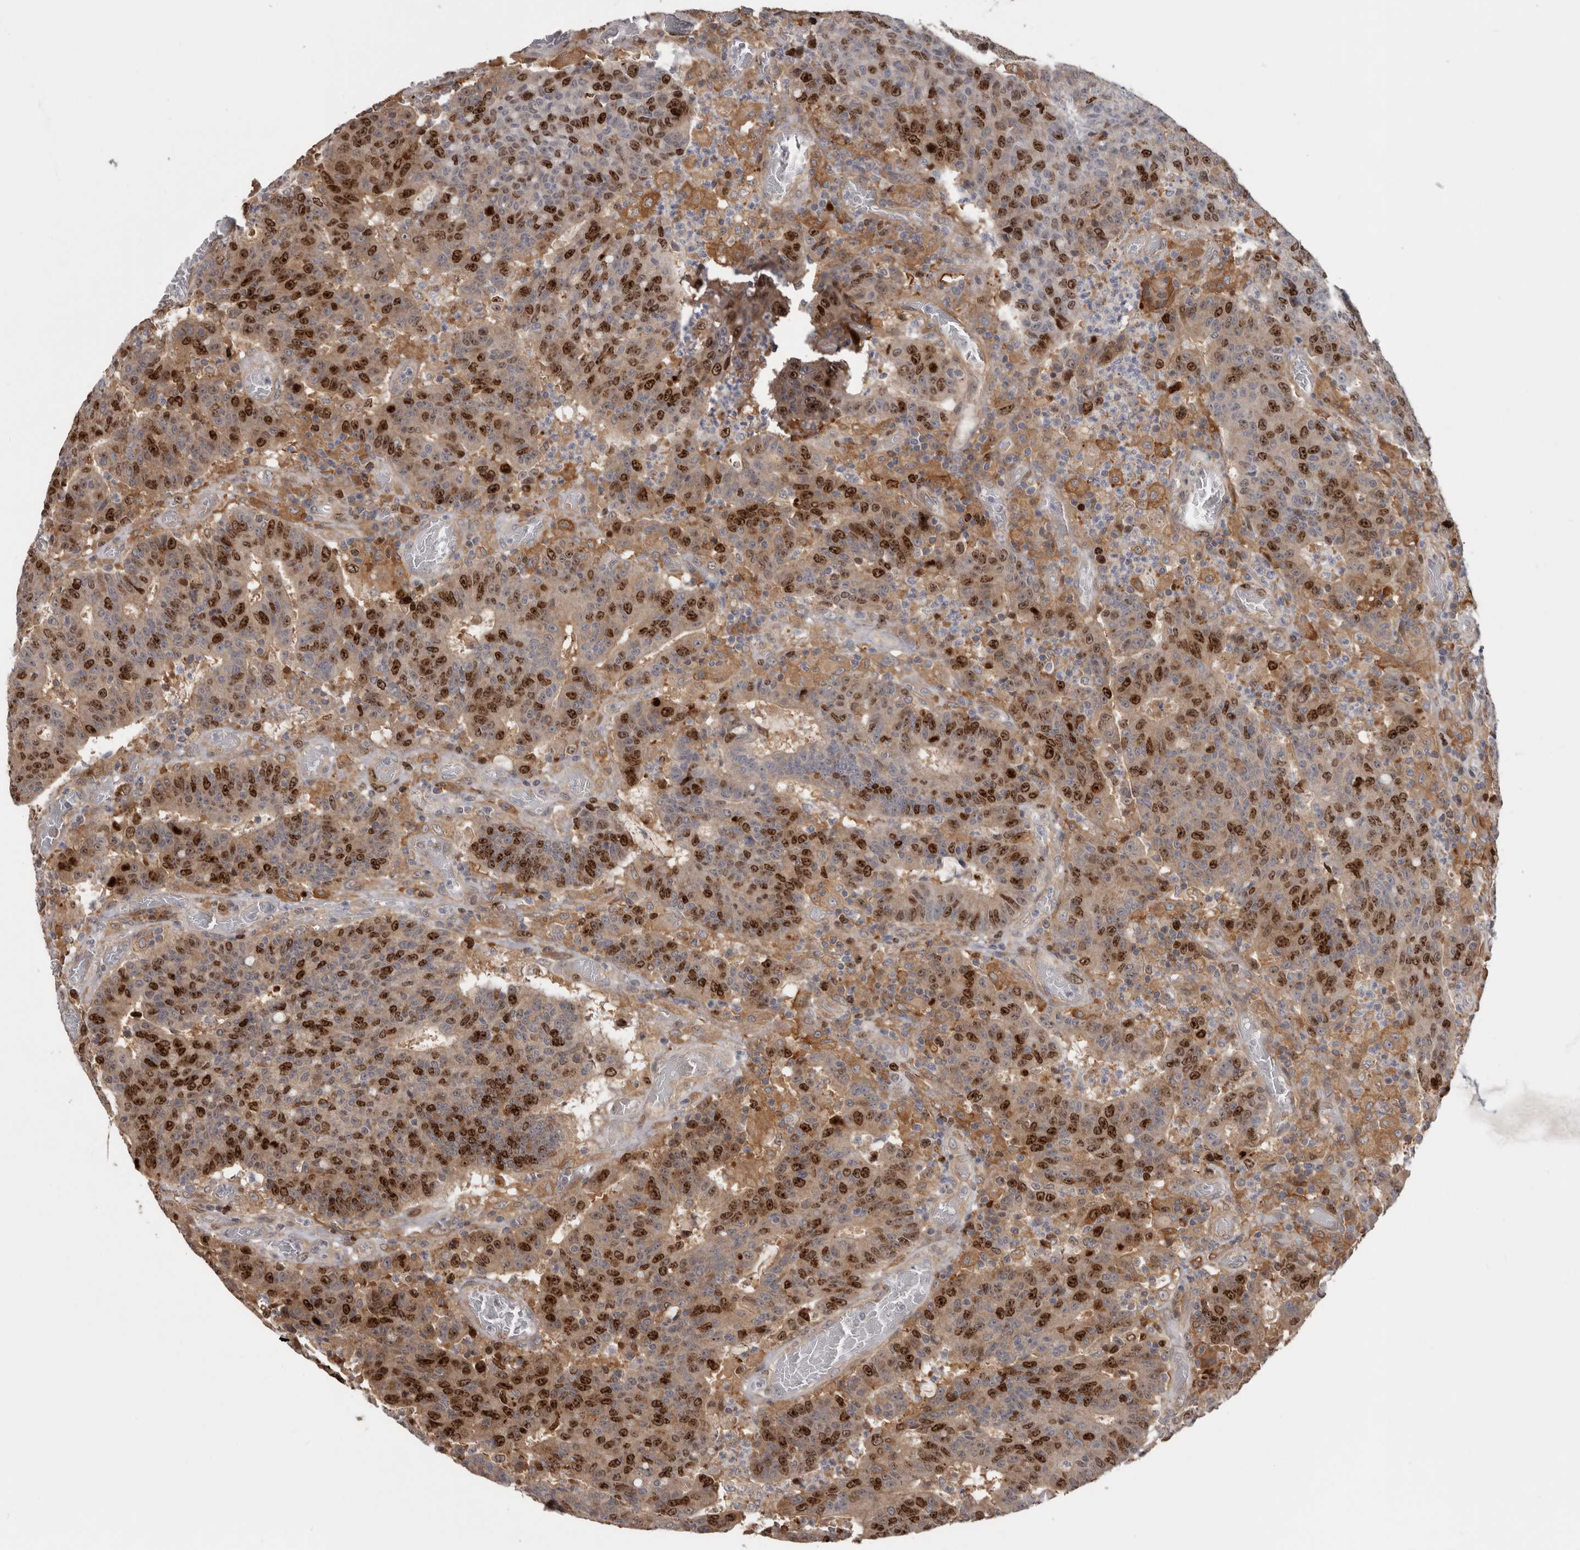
{"staining": {"intensity": "strong", "quantity": ">75%", "location": "cytoplasmic/membranous,nuclear"}, "tissue": "colorectal cancer", "cell_type": "Tumor cells", "image_type": "cancer", "snomed": [{"axis": "morphology", "description": "Adenocarcinoma, NOS"}, {"axis": "topography", "description": "Colon"}], "caption": "Tumor cells exhibit high levels of strong cytoplasmic/membranous and nuclear positivity in approximately >75% of cells in human colorectal adenocarcinoma.", "gene": "CDCA8", "patient": {"sex": "female", "age": 75}}